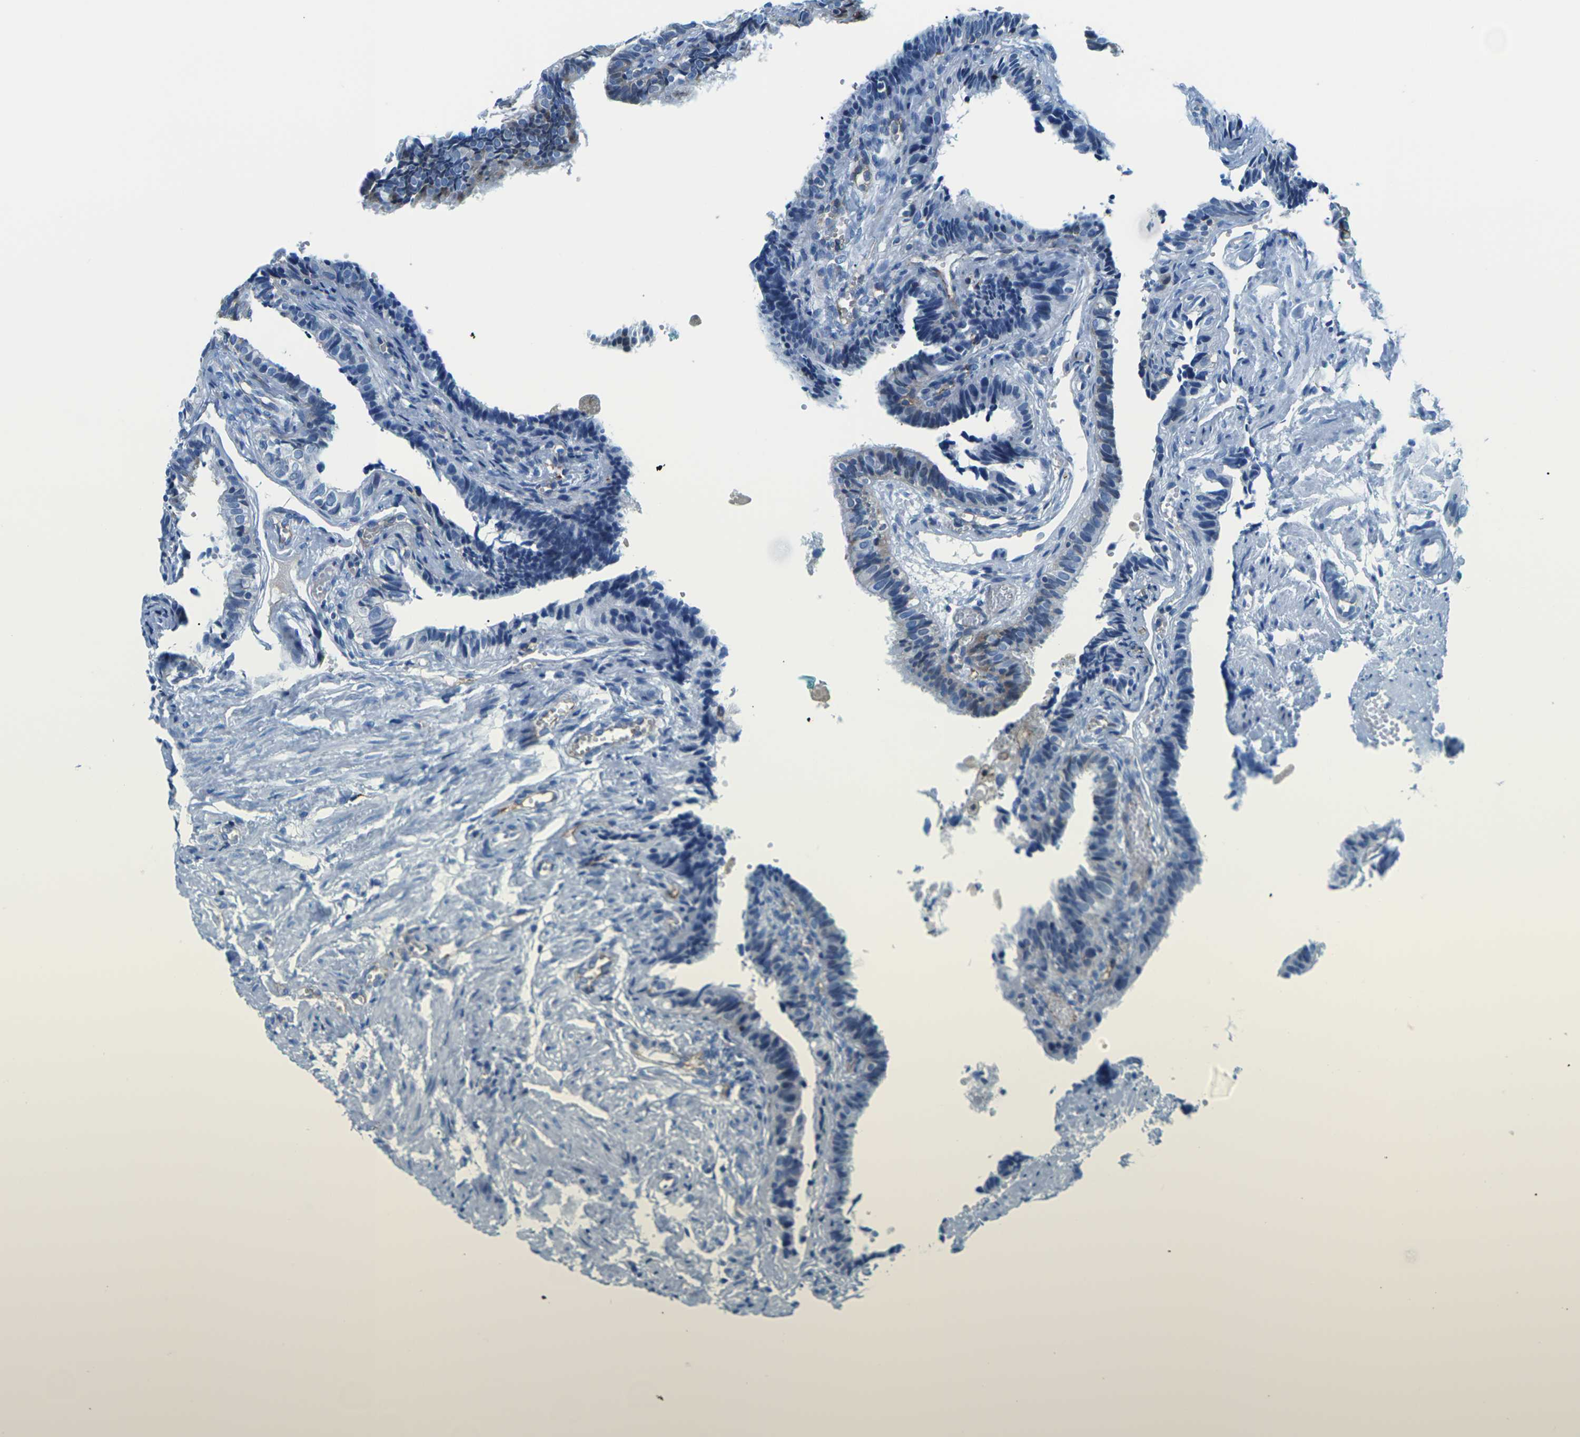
{"staining": {"intensity": "negative", "quantity": "none", "location": "none"}, "tissue": "fallopian tube", "cell_type": "Glandular cells", "image_type": "normal", "snomed": [{"axis": "morphology", "description": "Normal tissue, NOS"}, {"axis": "topography", "description": "Fallopian tube"}], "caption": "DAB immunohistochemical staining of benign human fallopian tube exhibits no significant expression in glandular cells.", "gene": "SOCS4", "patient": {"sex": "female", "age": 46}}